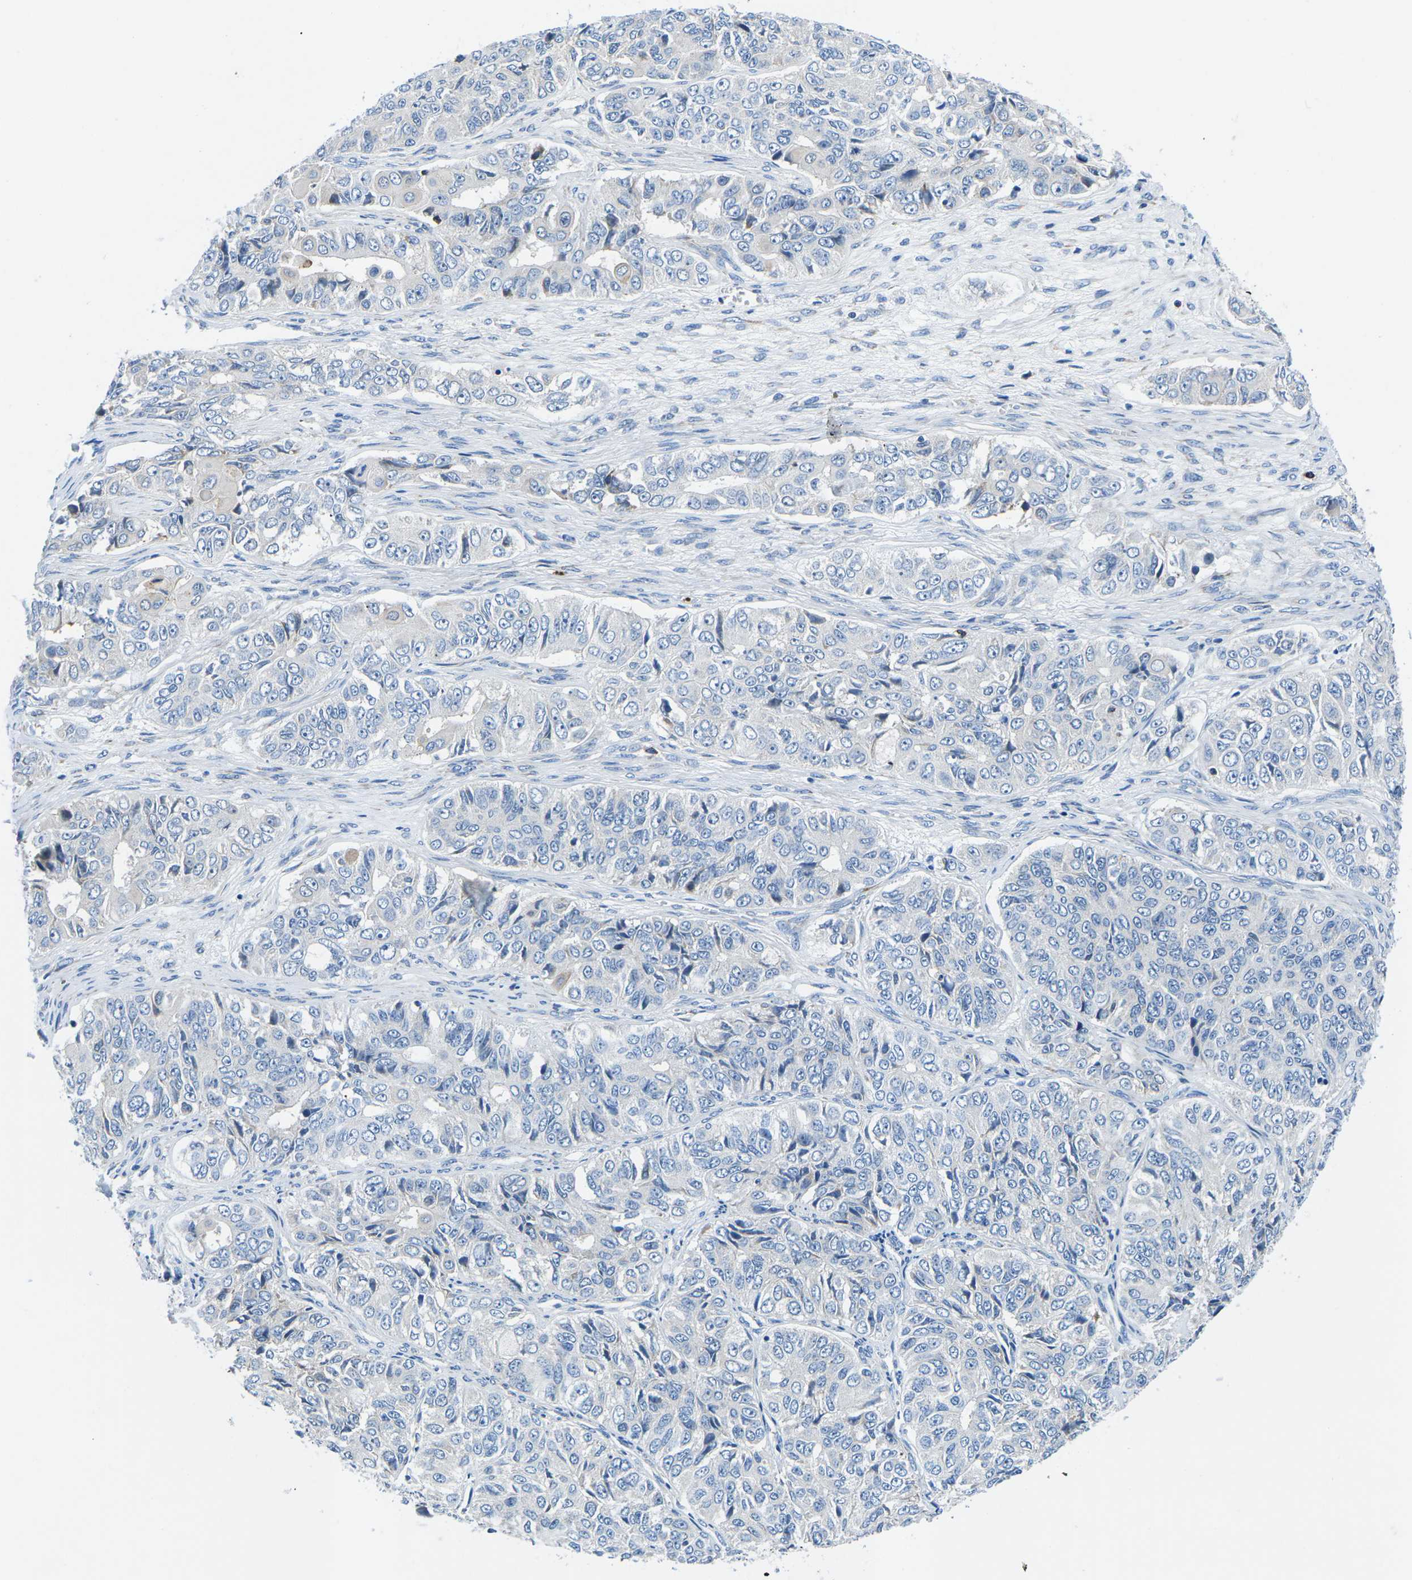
{"staining": {"intensity": "negative", "quantity": "none", "location": "none"}, "tissue": "ovarian cancer", "cell_type": "Tumor cells", "image_type": "cancer", "snomed": [{"axis": "morphology", "description": "Carcinoma, endometroid"}, {"axis": "topography", "description": "Ovary"}], "caption": "A histopathology image of ovarian cancer (endometroid carcinoma) stained for a protein reveals no brown staining in tumor cells. (Immunohistochemistry, brightfield microscopy, high magnification).", "gene": "MC4R", "patient": {"sex": "female", "age": 51}}